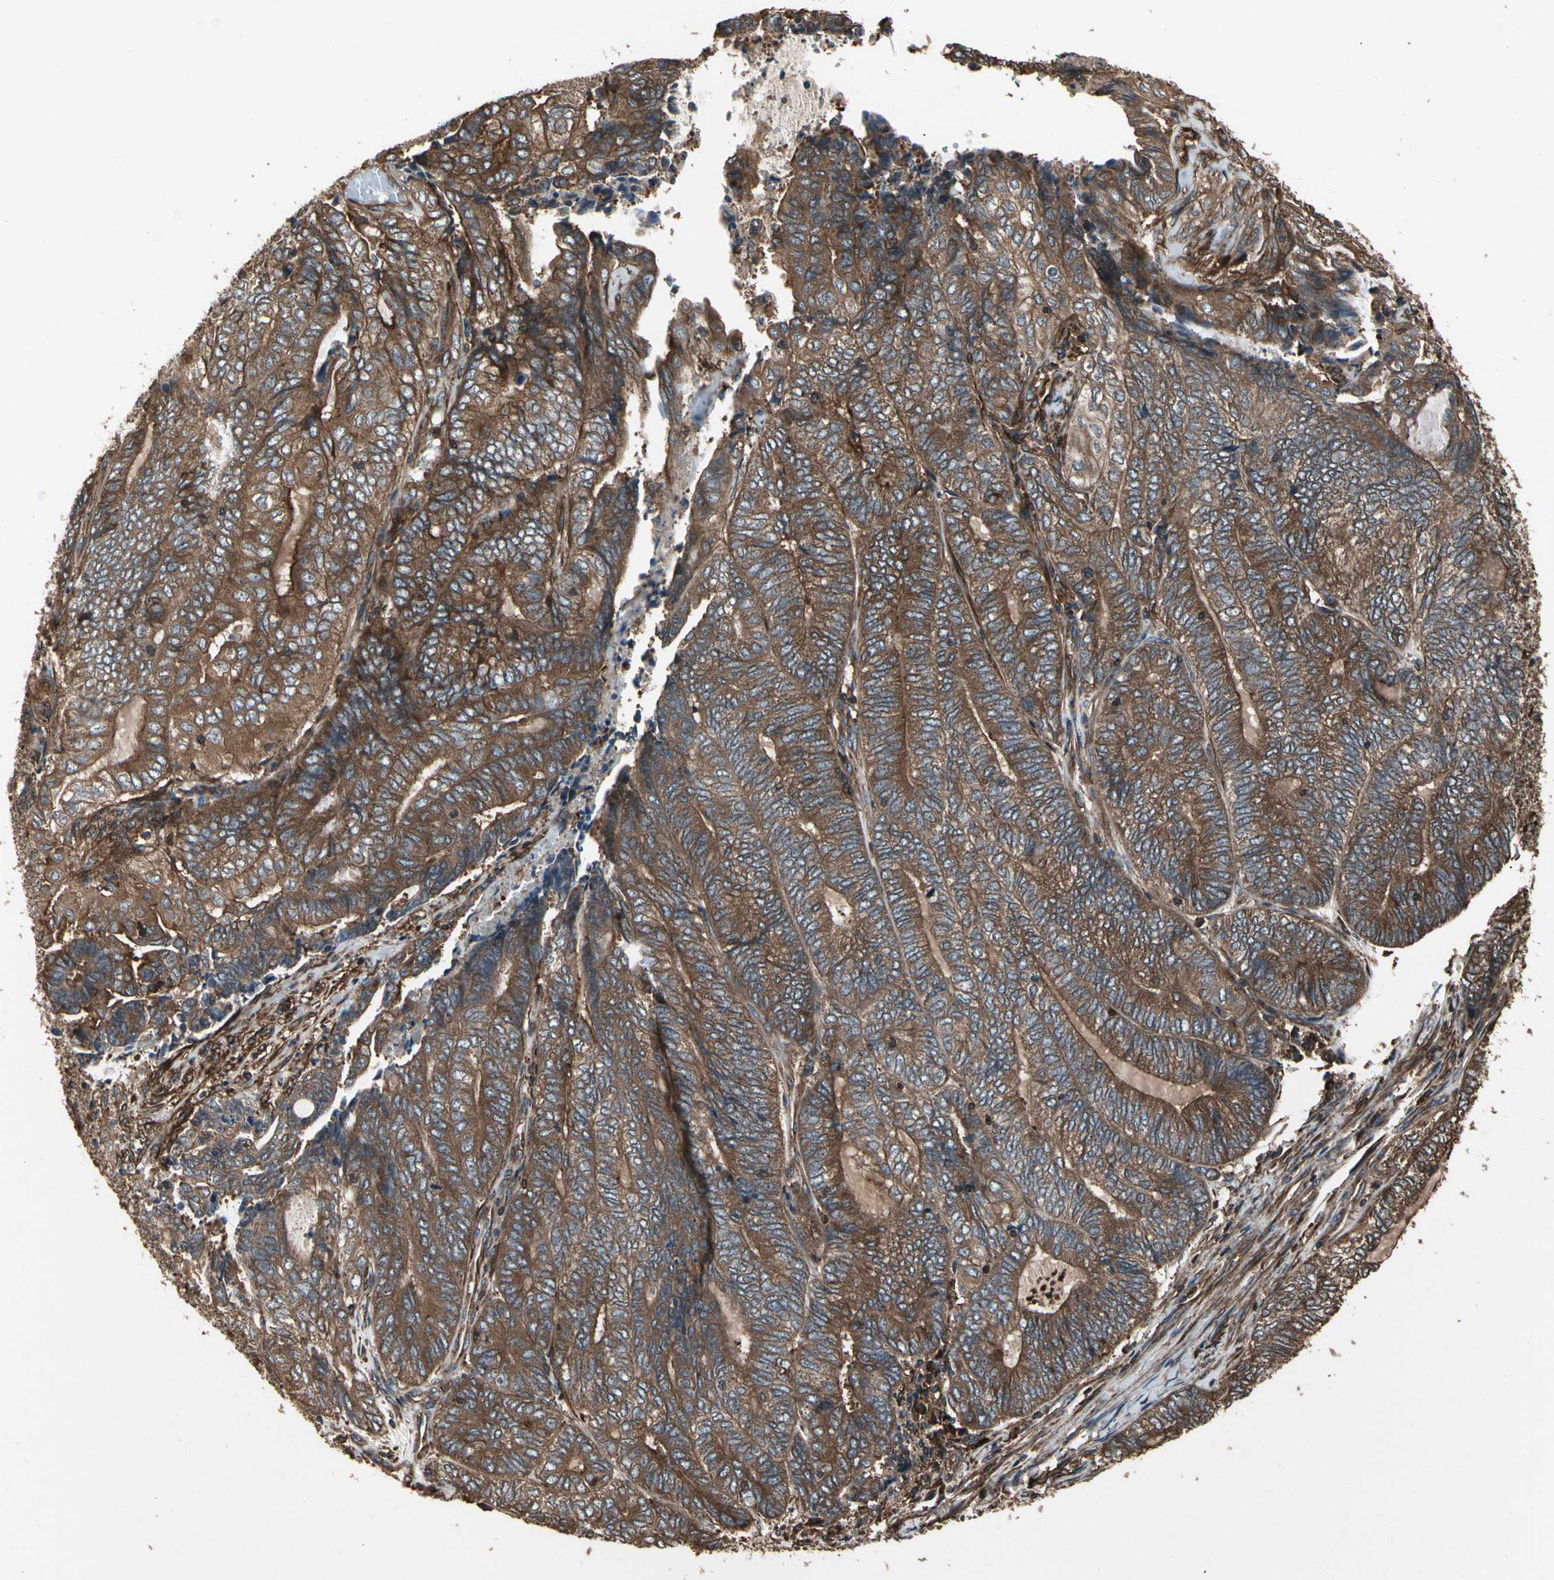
{"staining": {"intensity": "strong", "quantity": ">75%", "location": "cytoplasmic/membranous"}, "tissue": "endometrial cancer", "cell_type": "Tumor cells", "image_type": "cancer", "snomed": [{"axis": "morphology", "description": "Adenocarcinoma, NOS"}, {"axis": "topography", "description": "Uterus"}, {"axis": "topography", "description": "Endometrium"}], "caption": "Immunohistochemistry (IHC) photomicrograph of neoplastic tissue: human adenocarcinoma (endometrial) stained using immunohistochemistry exhibits high levels of strong protein expression localized specifically in the cytoplasmic/membranous of tumor cells, appearing as a cytoplasmic/membranous brown color.", "gene": "AGBL2", "patient": {"sex": "female", "age": 70}}